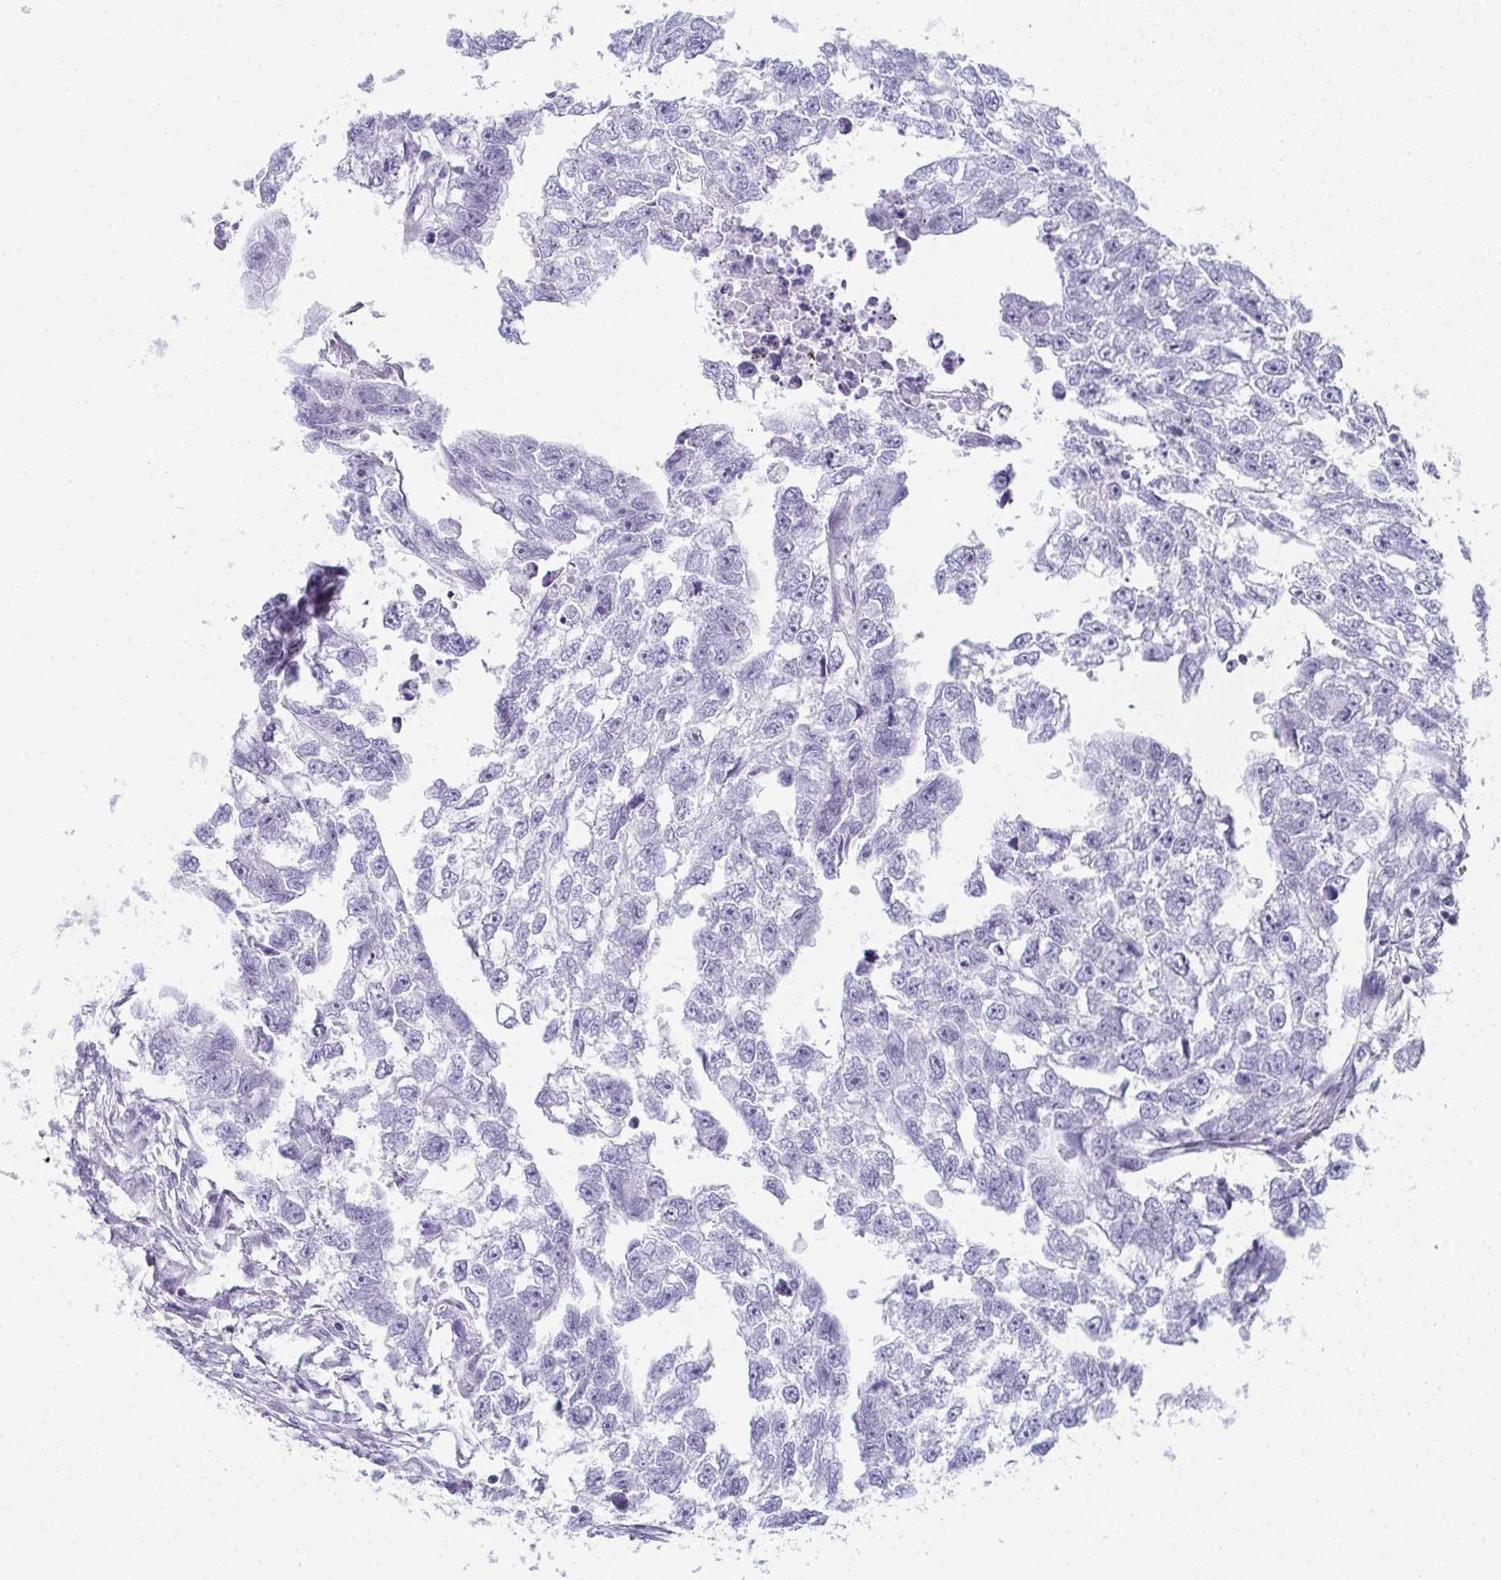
{"staining": {"intensity": "negative", "quantity": "none", "location": "none"}, "tissue": "testis cancer", "cell_type": "Tumor cells", "image_type": "cancer", "snomed": [{"axis": "morphology", "description": "Carcinoma, Embryonal, NOS"}, {"axis": "morphology", "description": "Teratoma, malignant, NOS"}, {"axis": "topography", "description": "Testis"}], "caption": "Immunohistochemical staining of human testis teratoma (malignant) displays no significant expression in tumor cells.", "gene": "PYCR3", "patient": {"sex": "male", "age": 44}}